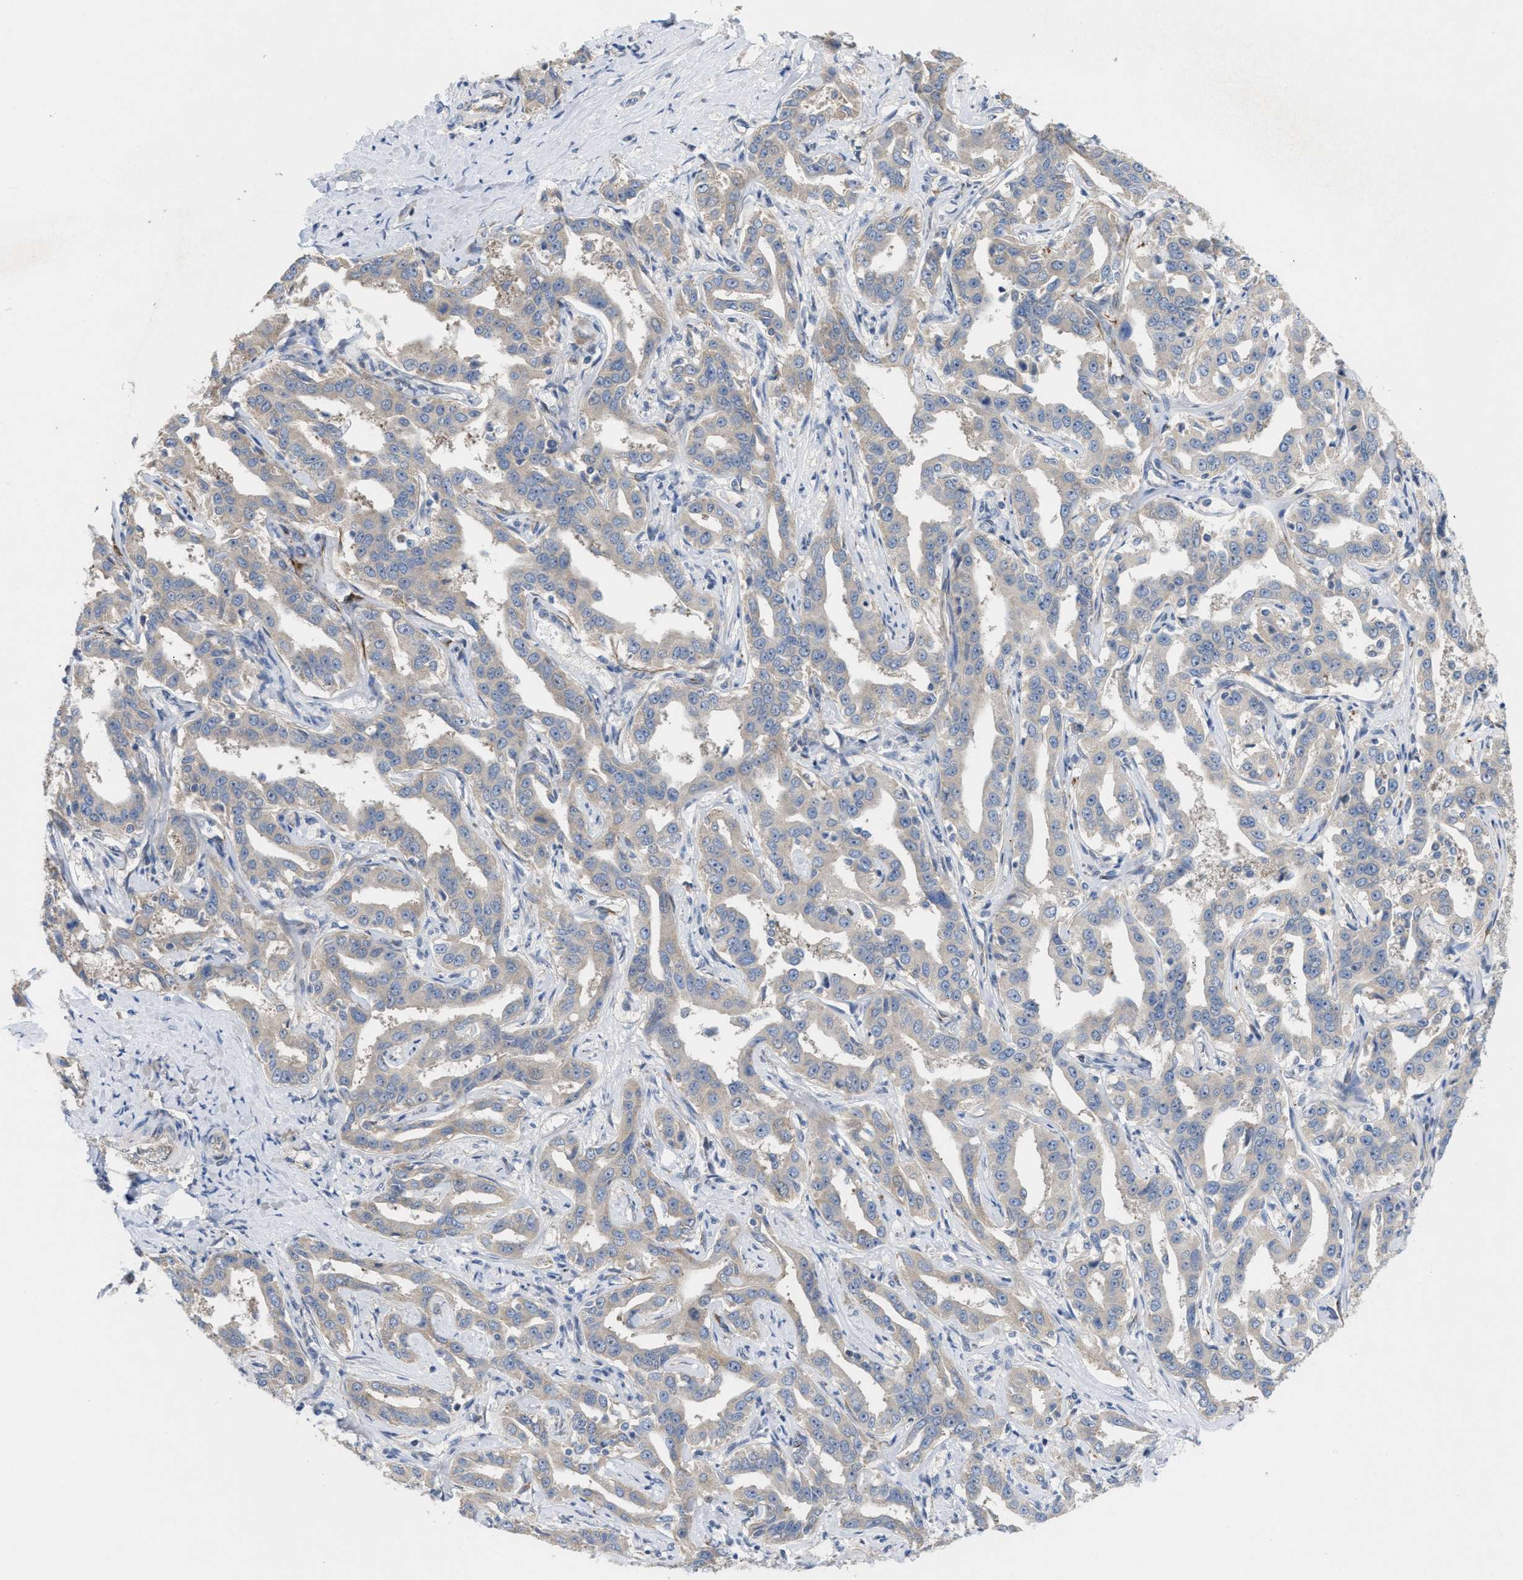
{"staining": {"intensity": "weak", "quantity": "25%-75%", "location": "cytoplasmic/membranous"}, "tissue": "liver cancer", "cell_type": "Tumor cells", "image_type": "cancer", "snomed": [{"axis": "morphology", "description": "Cholangiocarcinoma"}, {"axis": "topography", "description": "Liver"}], "caption": "A histopathology image showing weak cytoplasmic/membranous staining in approximately 25%-75% of tumor cells in liver cancer, as visualized by brown immunohistochemical staining.", "gene": "UBAP2", "patient": {"sex": "male", "age": 59}}